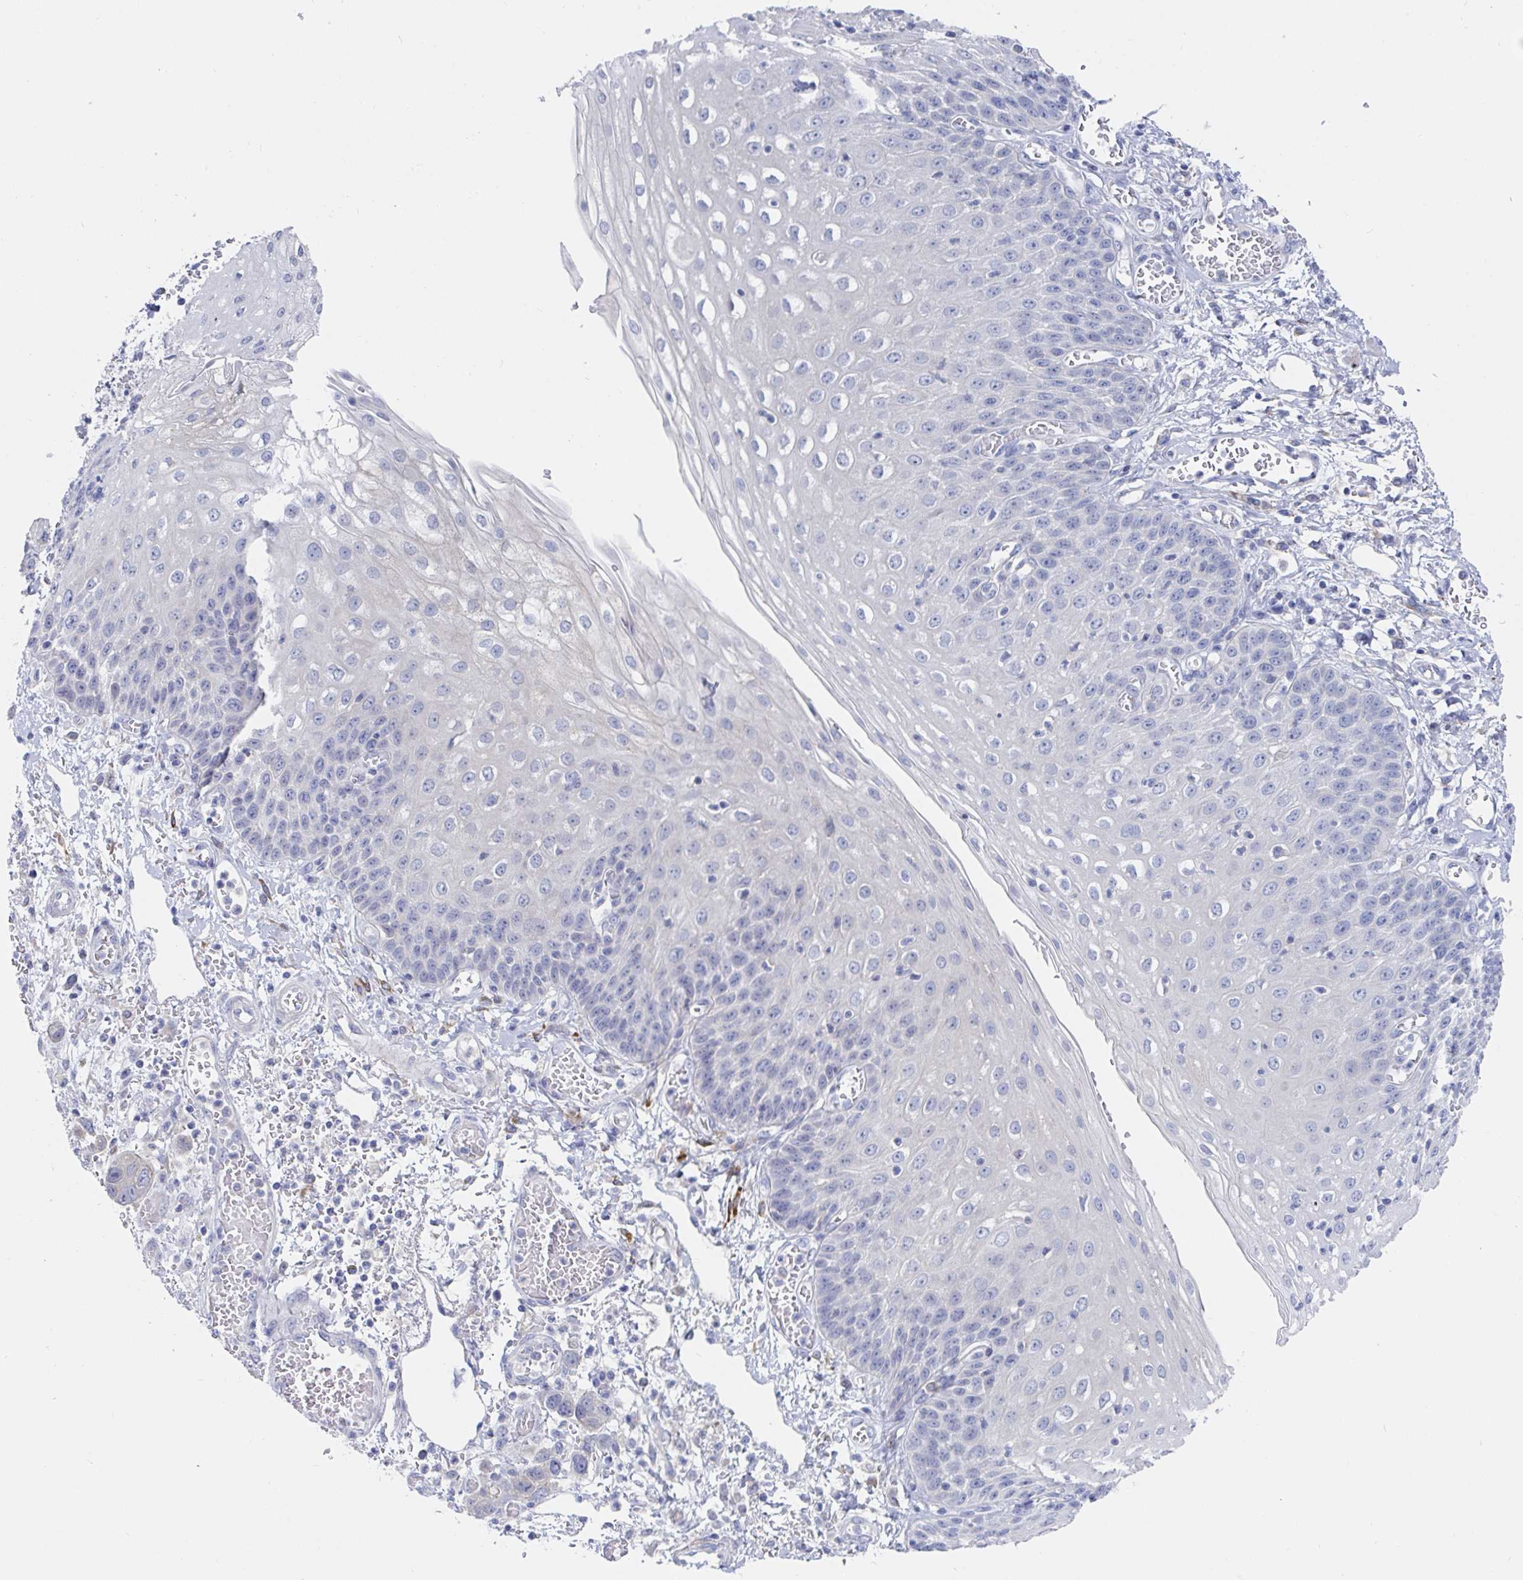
{"staining": {"intensity": "negative", "quantity": "none", "location": "none"}, "tissue": "esophagus", "cell_type": "Squamous epithelial cells", "image_type": "normal", "snomed": [{"axis": "morphology", "description": "Normal tissue, NOS"}, {"axis": "morphology", "description": "Adenocarcinoma, NOS"}, {"axis": "topography", "description": "Esophagus"}], "caption": "Immunohistochemistry (IHC) of benign human esophagus exhibits no staining in squamous epithelial cells. The staining is performed using DAB (3,3'-diaminobenzidine) brown chromogen with nuclei counter-stained in using hematoxylin.", "gene": "ZNF100", "patient": {"sex": "male", "age": 81}}